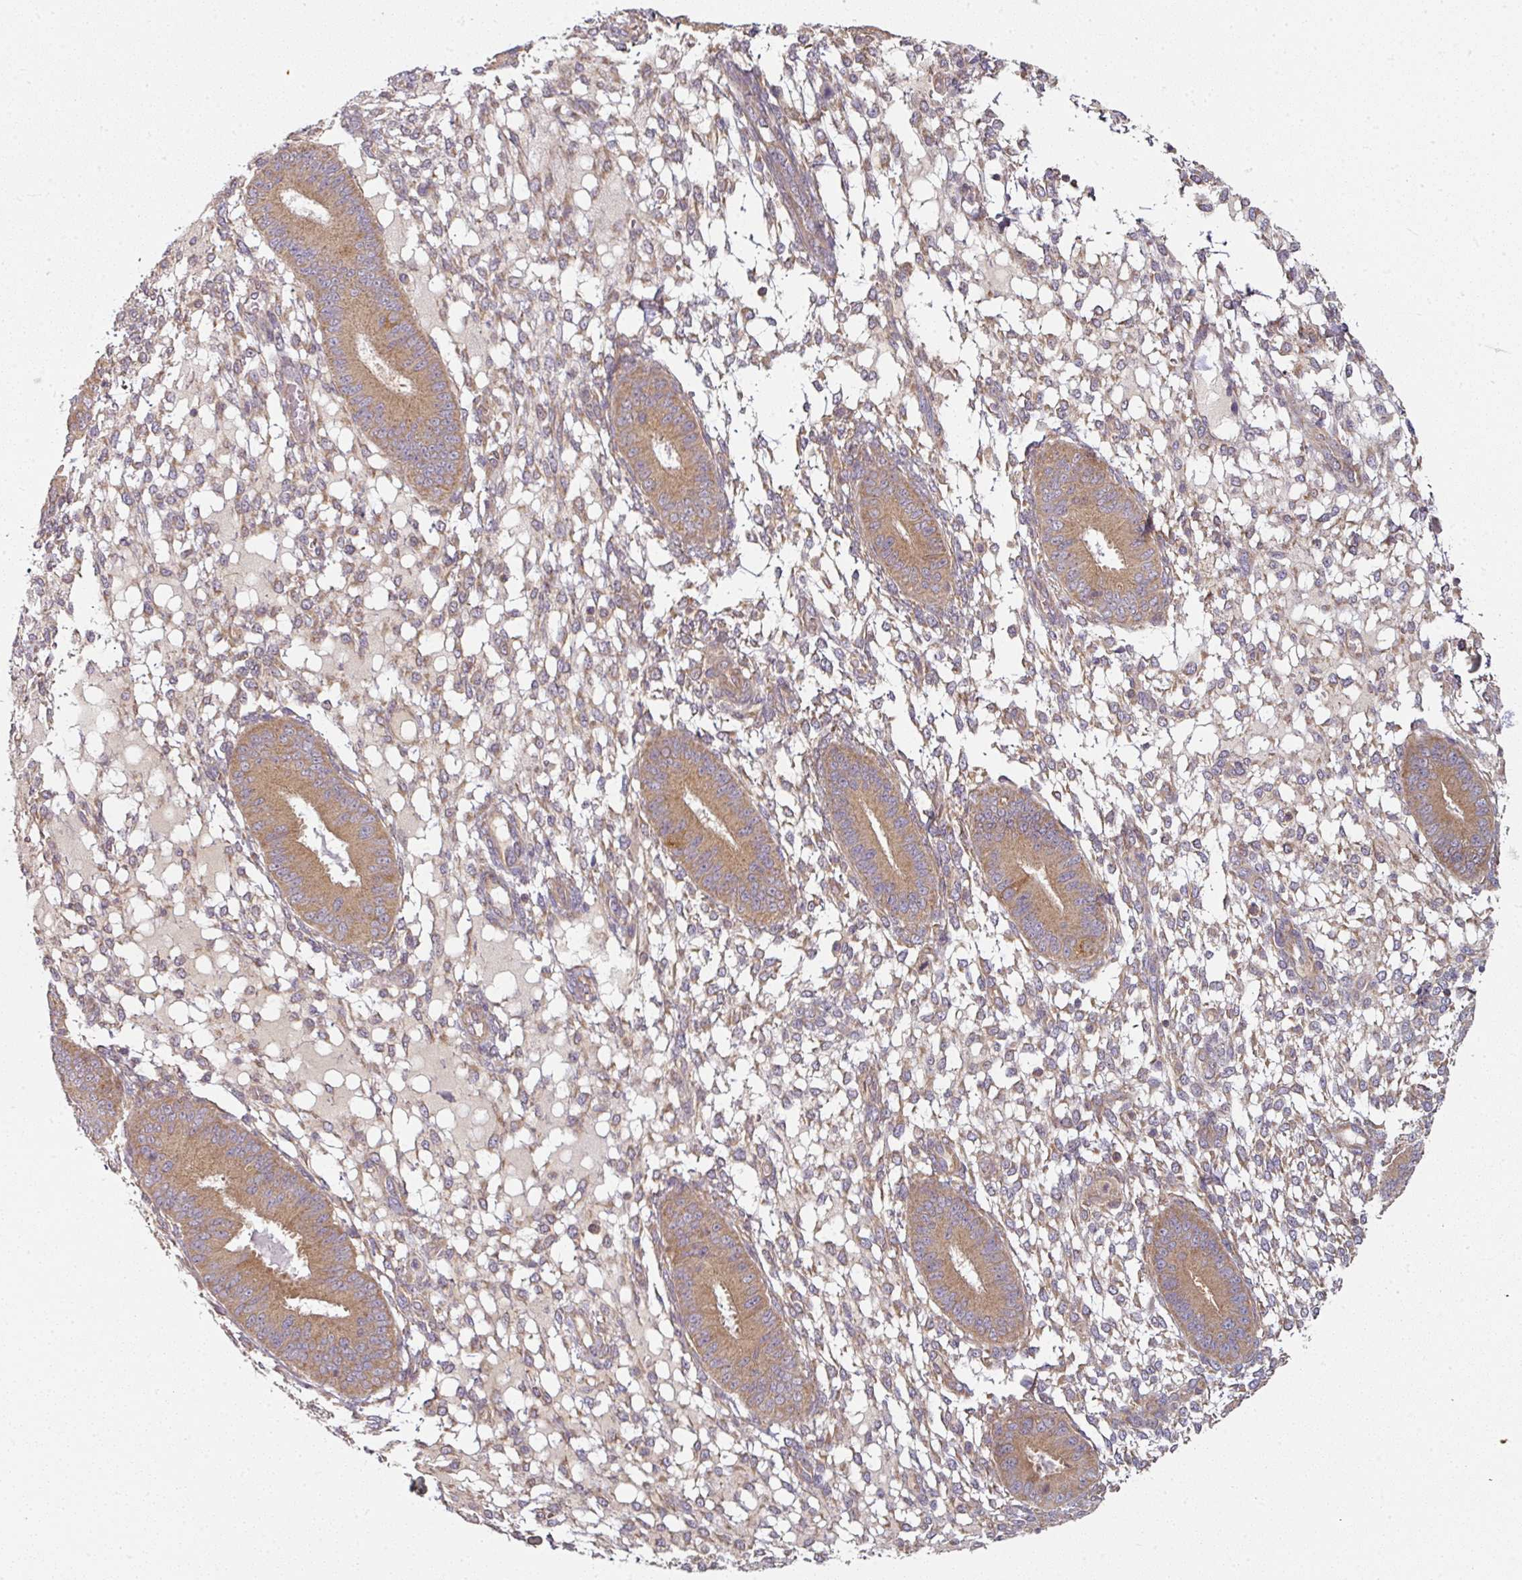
{"staining": {"intensity": "moderate", "quantity": "25%-75%", "location": "cytoplasmic/membranous"}, "tissue": "endometrium", "cell_type": "Cells in endometrial stroma", "image_type": "normal", "snomed": [{"axis": "morphology", "description": "Normal tissue, NOS"}, {"axis": "topography", "description": "Endometrium"}], "caption": "Immunohistochemistry (IHC) (DAB) staining of unremarkable human endometrium shows moderate cytoplasmic/membranous protein positivity in approximately 25%-75% of cells in endometrial stroma. The protein is shown in brown color, while the nuclei are stained blue.", "gene": "MAP2K2", "patient": {"sex": "female", "age": 49}}